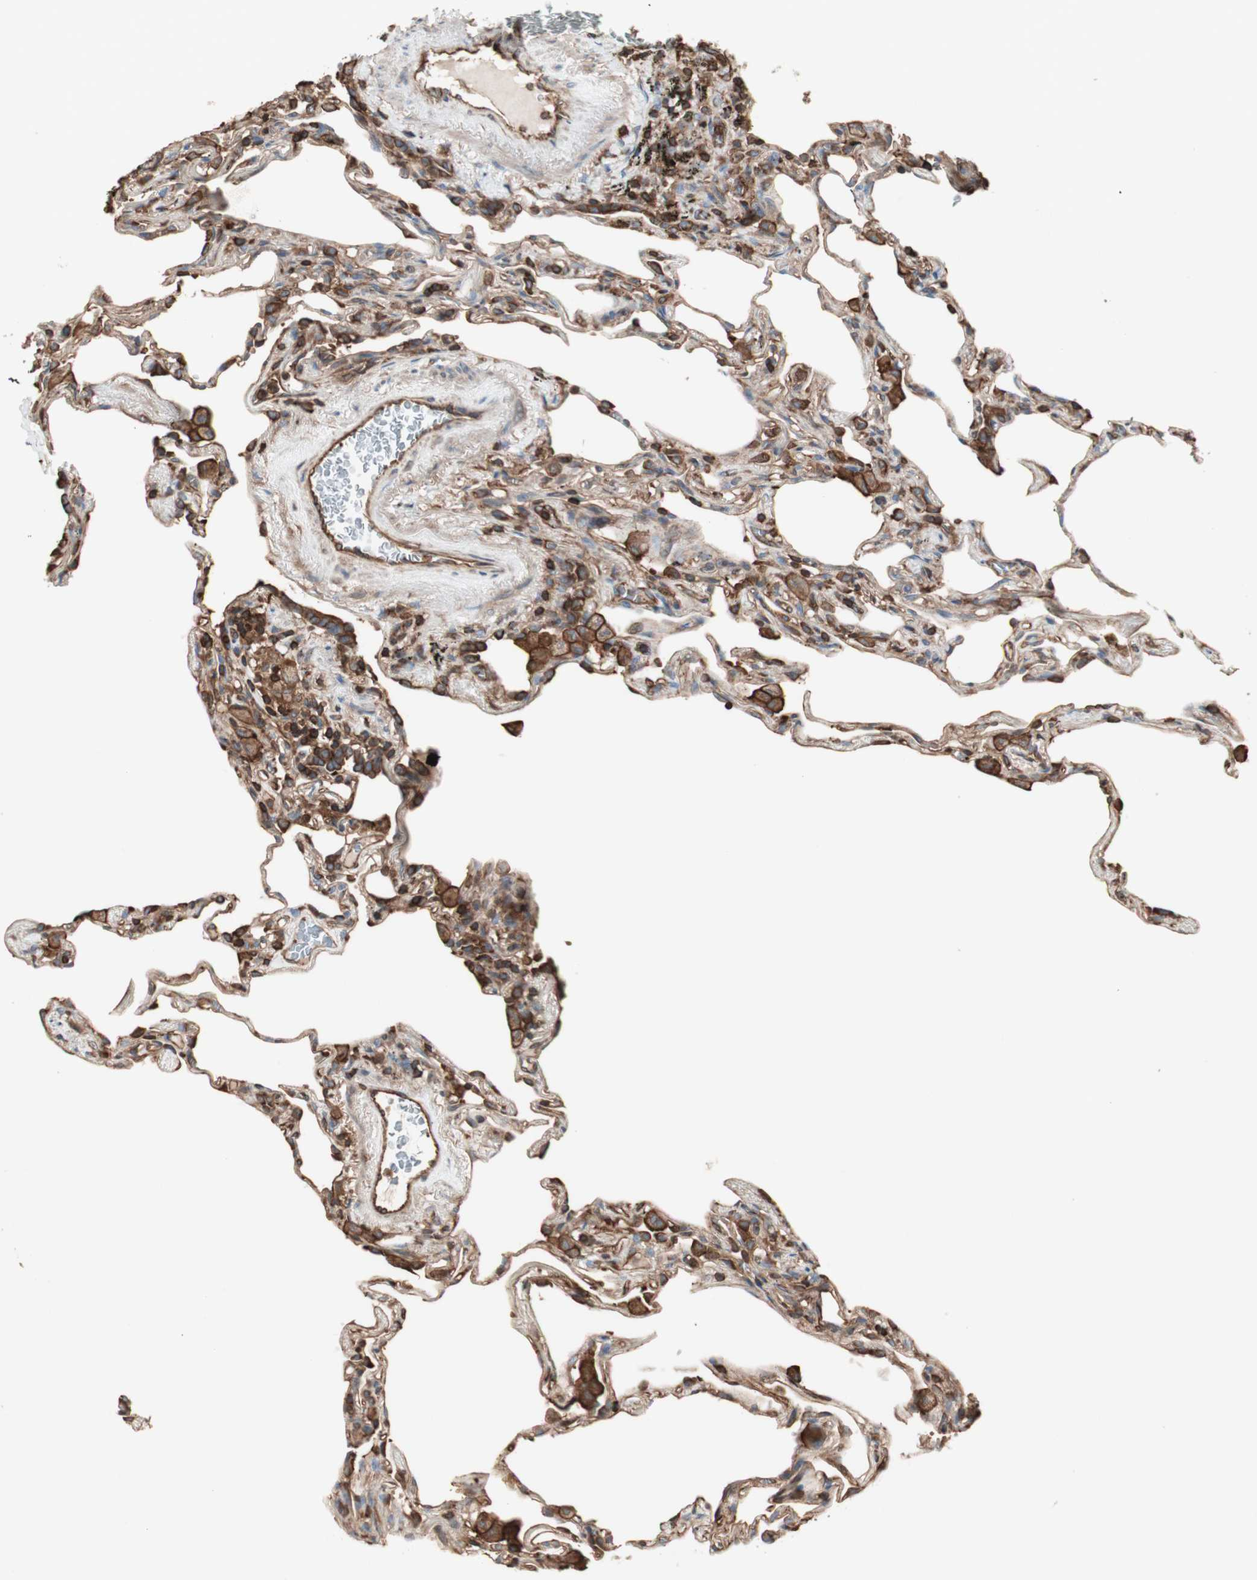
{"staining": {"intensity": "strong", "quantity": "25%-75%", "location": "cytoplasmic/membranous"}, "tissue": "lung", "cell_type": "Alveolar cells", "image_type": "normal", "snomed": [{"axis": "morphology", "description": "Normal tissue, NOS"}, {"axis": "morphology", "description": "Inflammation, NOS"}, {"axis": "topography", "description": "Lung"}], "caption": "The histopathology image demonstrates a brown stain indicating the presence of a protein in the cytoplasmic/membranous of alveolar cells in lung. The staining is performed using DAB brown chromogen to label protein expression. The nuclei are counter-stained blue using hematoxylin.", "gene": "TCP11L1", "patient": {"sex": "male", "age": 69}}